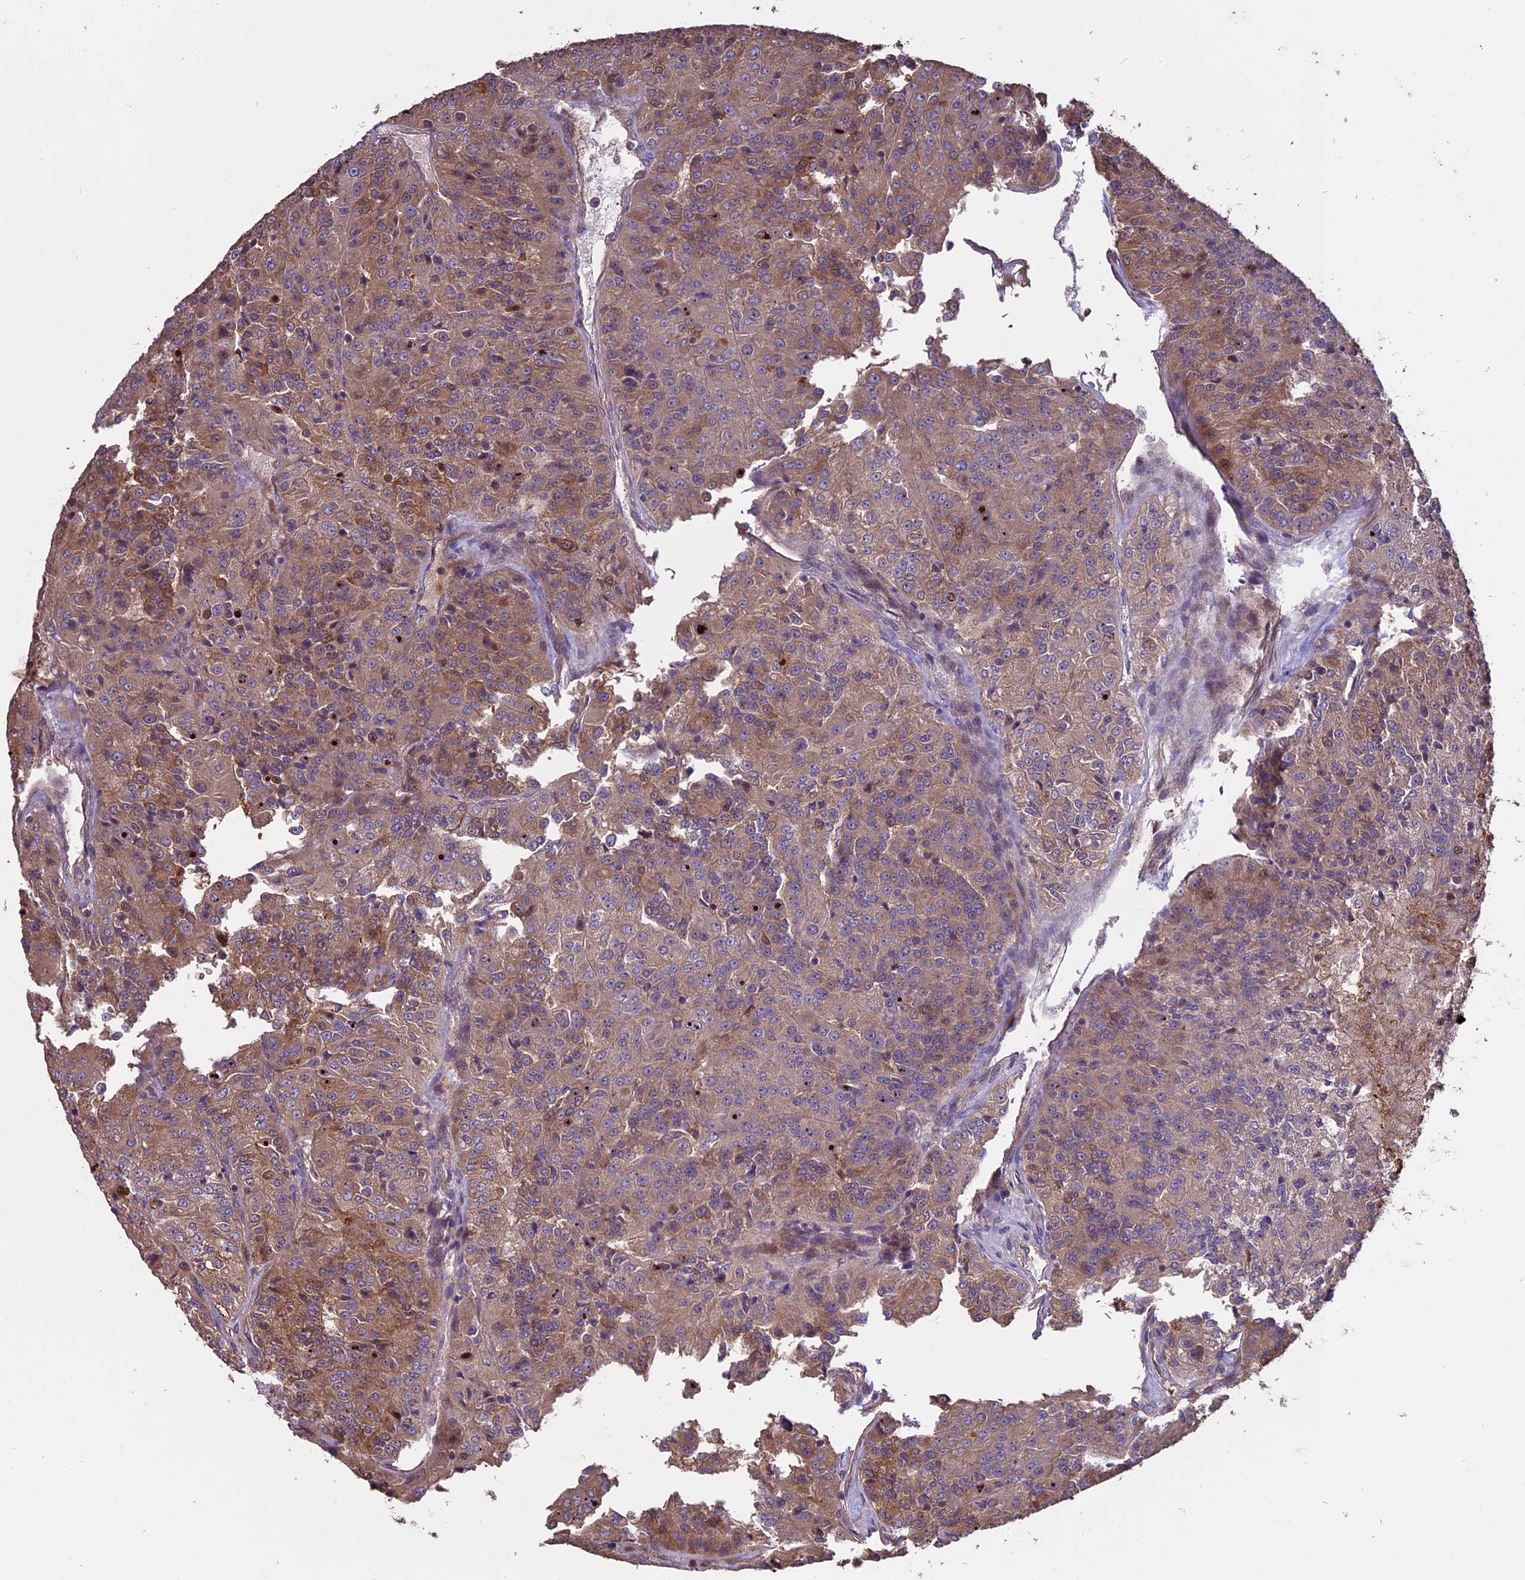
{"staining": {"intensity": "moderate", "quantity": ">75%", "location": "cytoplasmic/membranous"}, "tissue": "renal cancer", "cell_type": "Tumor cells", "image_type": "cancer", "snomed": [{"axis": "morphology", "description": "Adenocarcinoma, NOS"}, {"axis": "topography", "description": "Kidney"}], "caption": "Brown immunohistochemical staining in human adenocarcinoma (renal) exhibits moderate cytoplasmic/membranous staining in approximately >75% of tumor cells. Immunohistochemistry stains the protein of interest in brown and the nuclei are stained blue.", "gene": "VWA3A", "patient": {"sex": "female", "age": 63}}